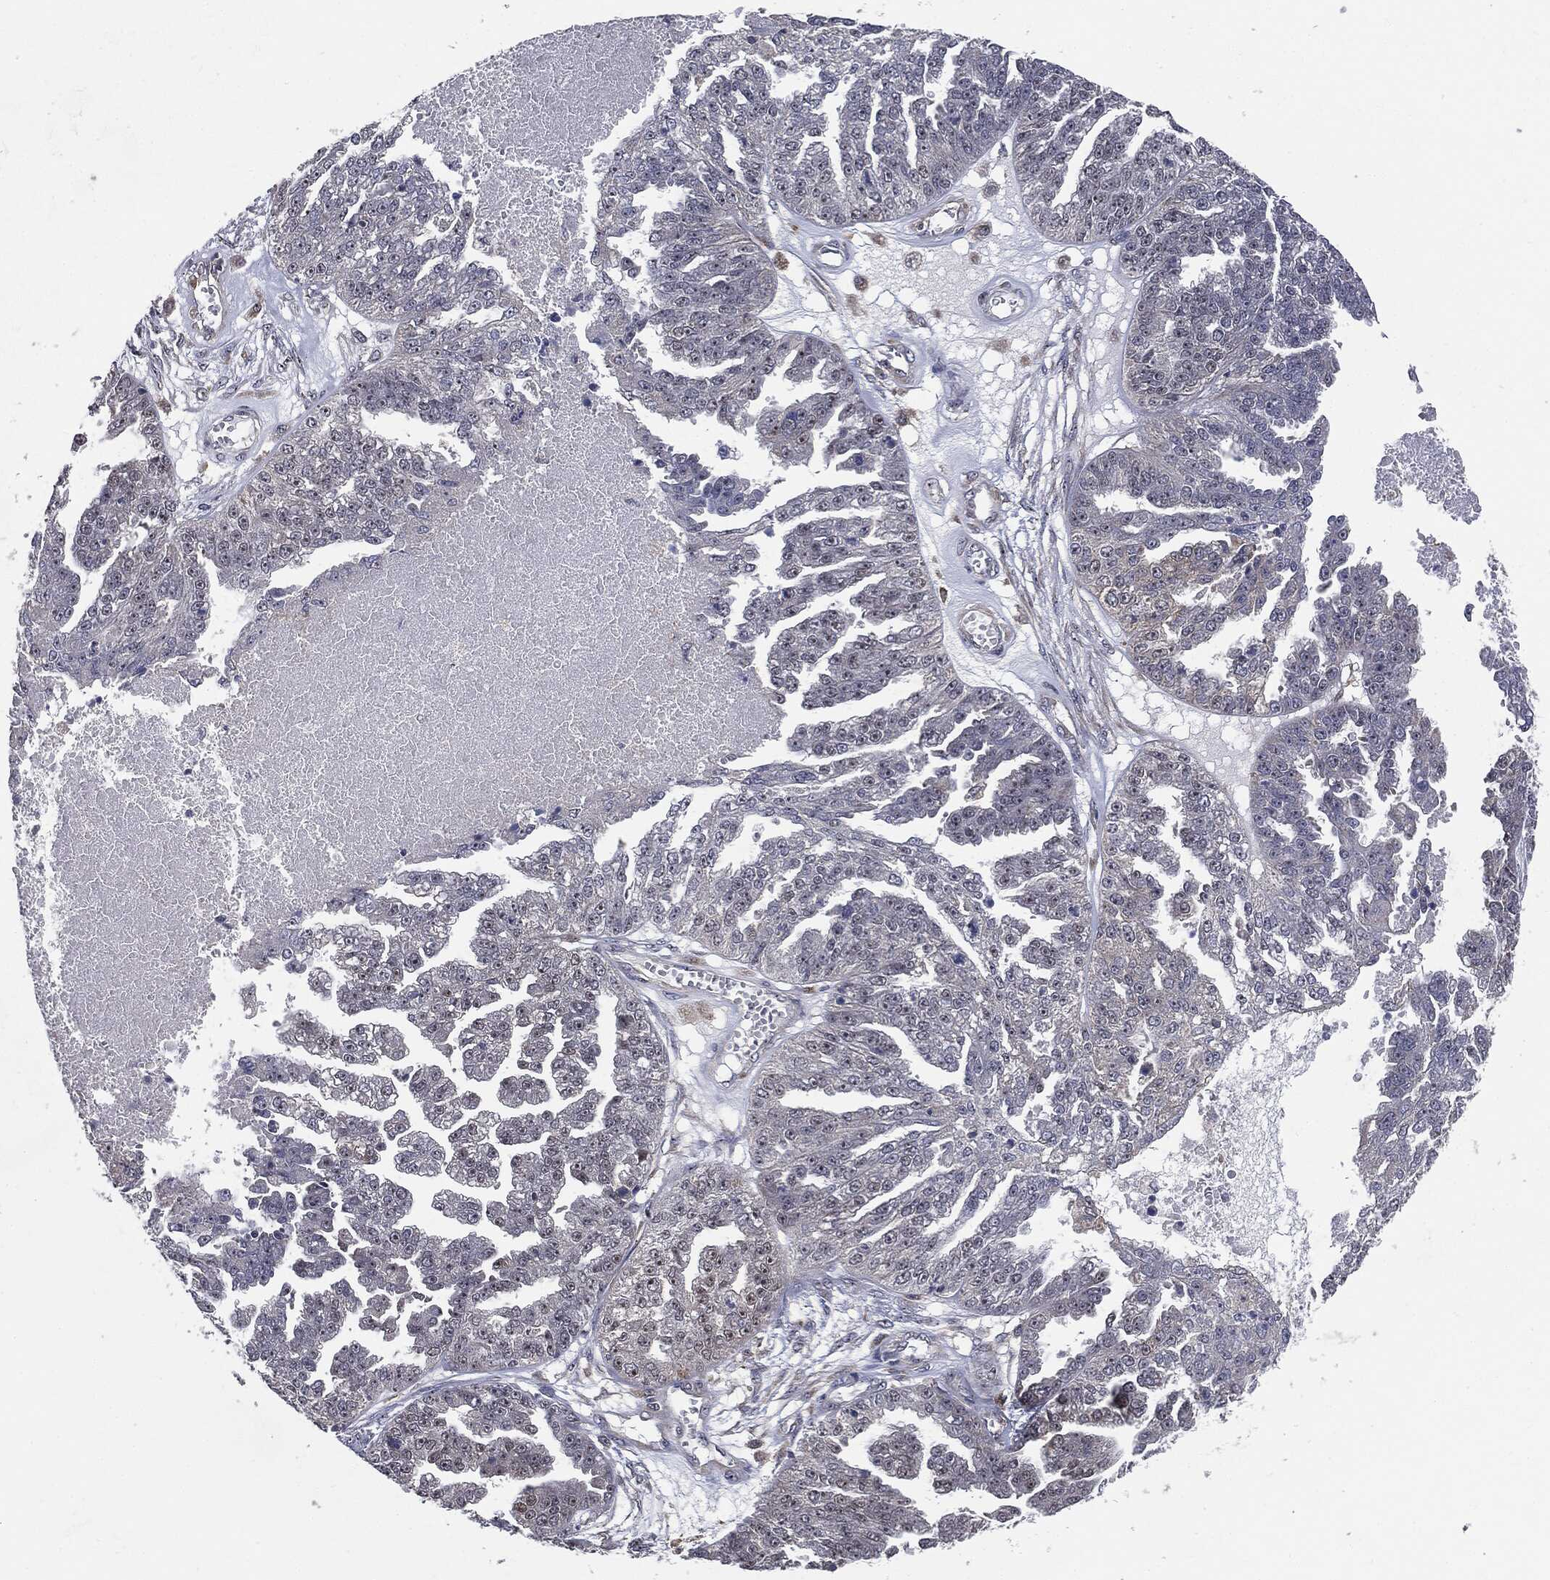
{"staining": {"intensity": "moderate", "quantity": "<25%", "location": "nuclear"}, "tissue": "ovarian cancer", "cell_type": "Tumor cells", "image_type": "cancer", "snomed": [{"axis": "morphology", "description": "Cystadenocarcinoma, serous, NOS"}, {"axis": "topography", "description": "Ovary"}], "caption": "High-power microscopy captured an IHC histopathology image of serous cystadenocarcinoma (ovarian), revealing moderate nuclear expression in approximately <25% of tumor cells. (Stains: DAB in brown, nuclei in blue, Microscopy: brightfield microscopy at high magnification).", "gene": "TRMT1L", "patient": {"sex": "female", "age": 58}}